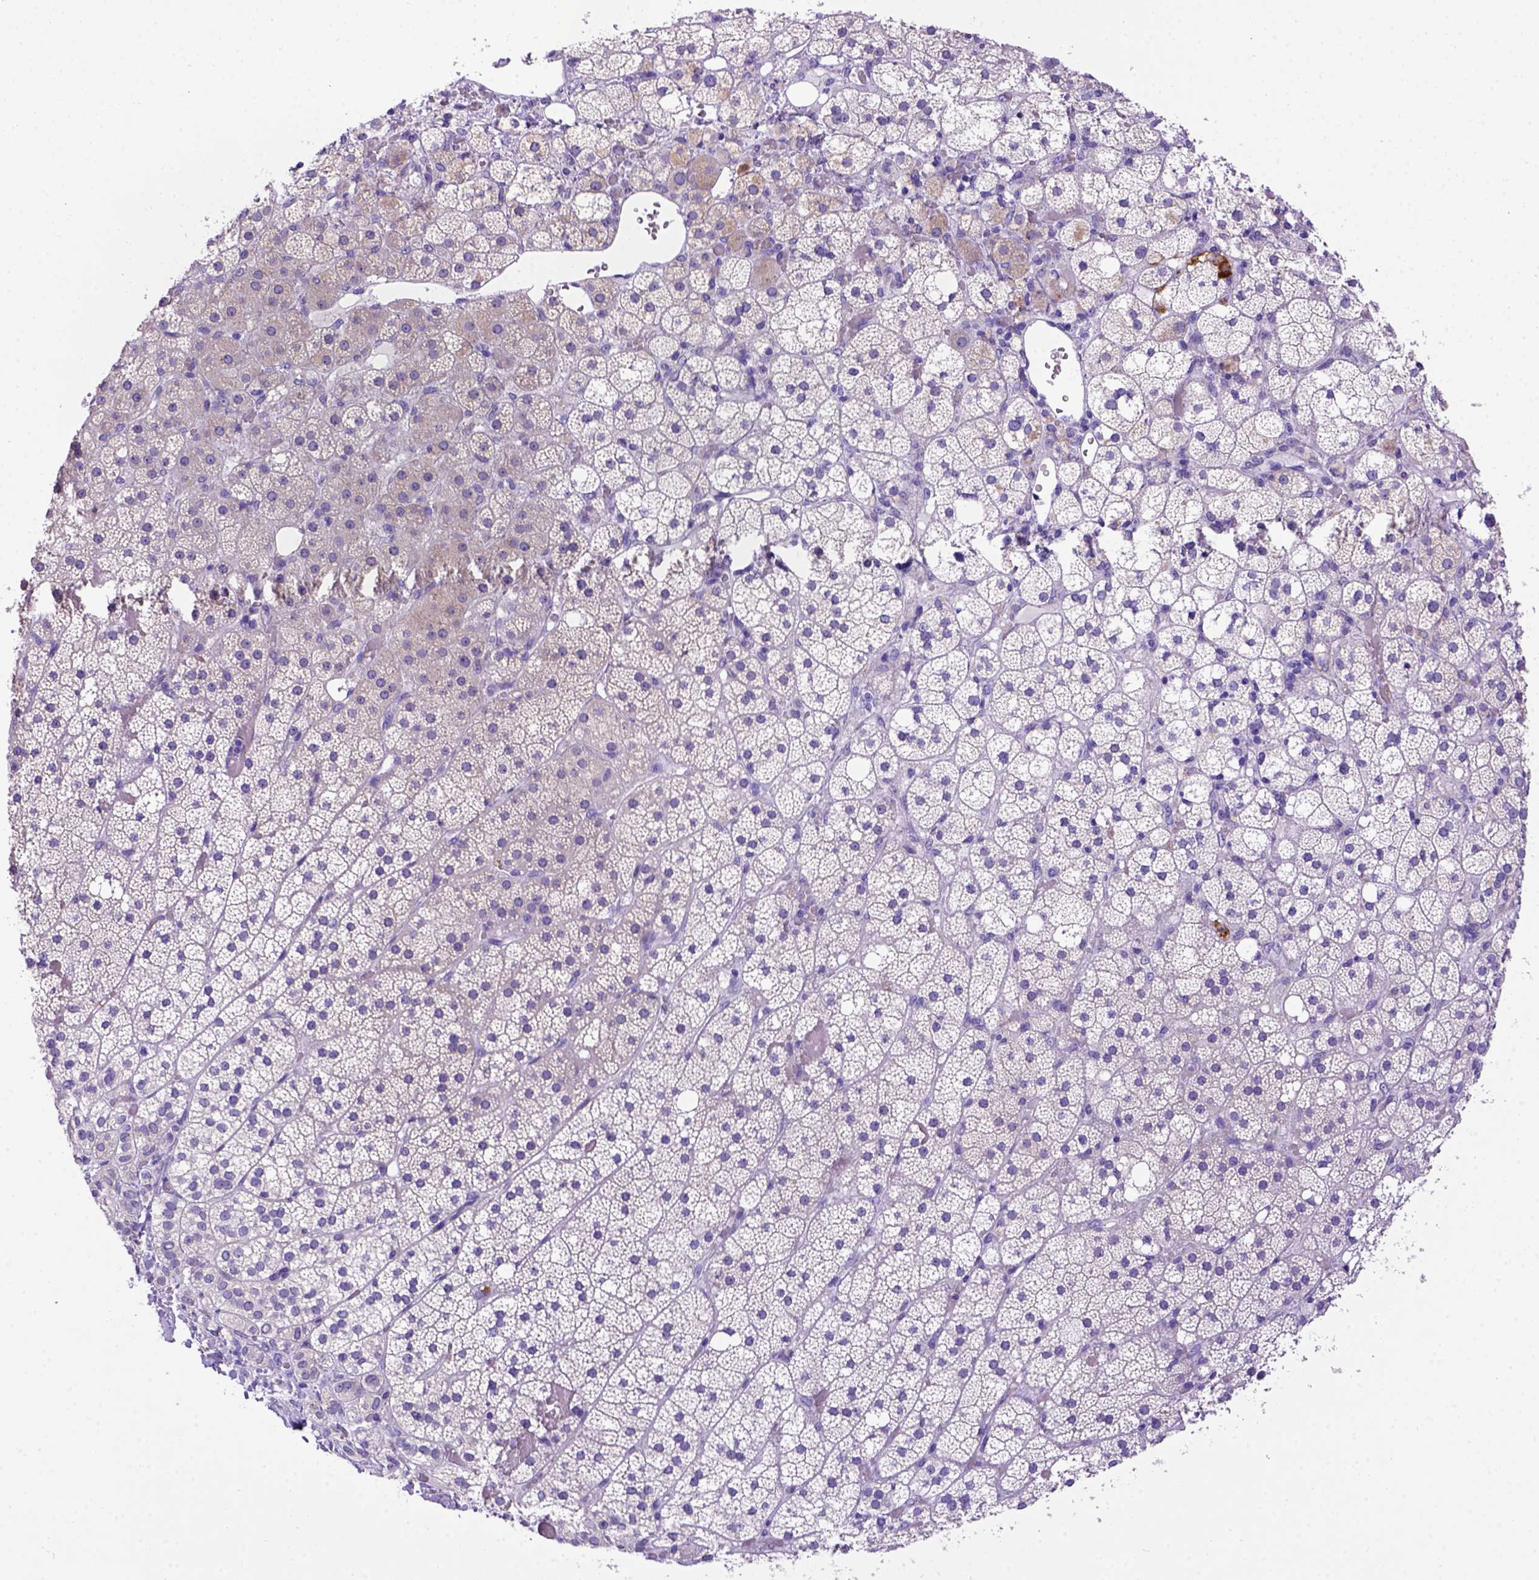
{"staining": {"intensity": "moderate", "quantity": "25%-75%", "location": "cytoplasmic/membranous"}, "tissue": "adrenal gland", "cell_type": "Glandular cells", "image_type": "normal", "snomed": [{"axis": "morphology", "description": "Normal tissue, NOS"}, {"axis": "topography", "description": "Adrenal gland"}], "caption": "Brown immunohistochemical staining in normal adrenal gland exhibits moderate cytoplasmic/membranous staining in approximately 25%-75% of glandular cells. The staining is performed using DAB brown chromogen to label protein expression. The nuclei are counter-stained blue using hematoxylin.", "gene": "PTGES", "patient": {"sex": "male", "age": 53}}